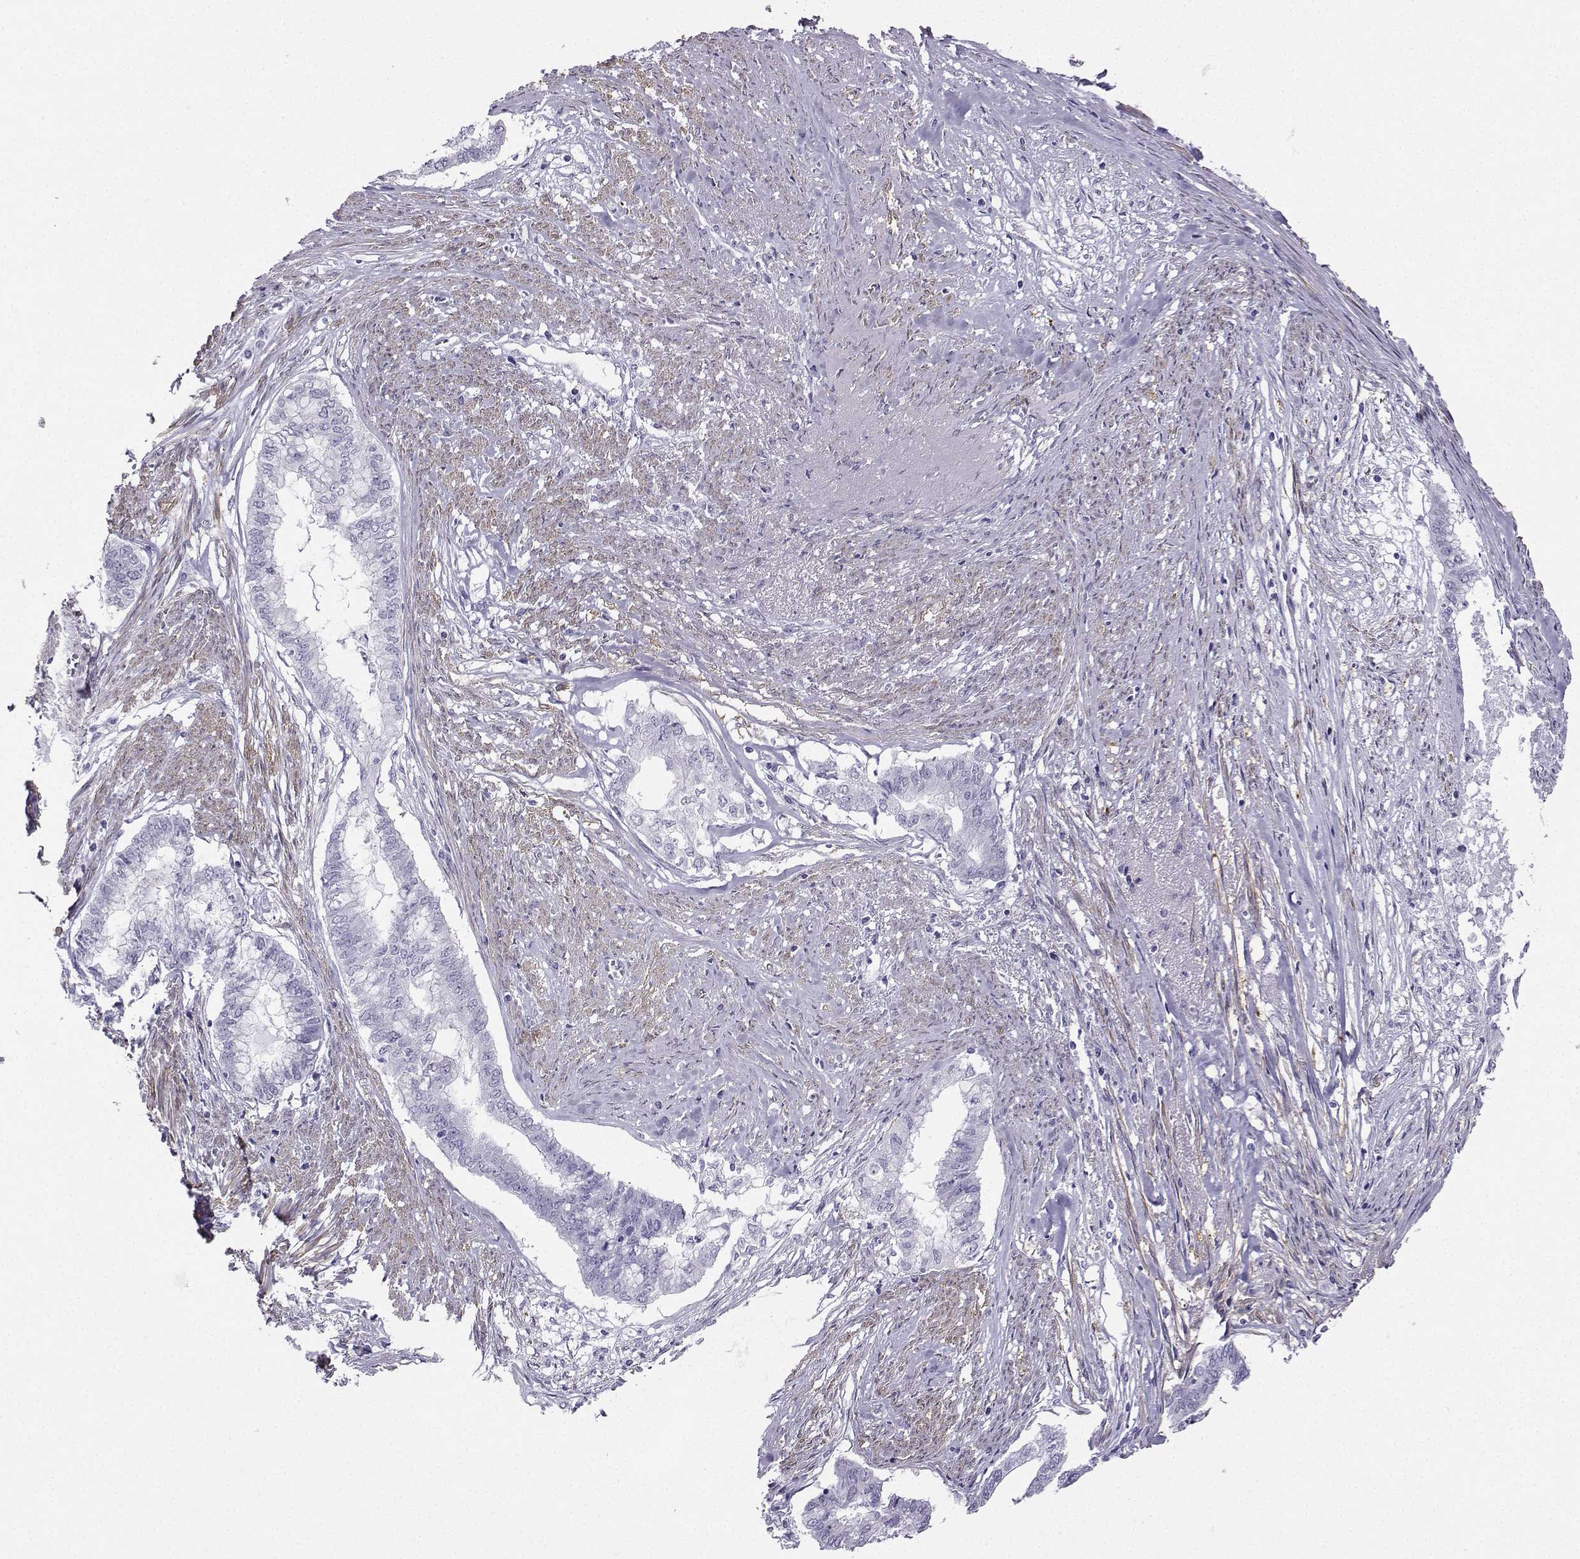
{"staining": {"intensity": "negative", "quantity": "none", "location": "none"}, "tissue": "endometrial cancer", "cell_type": "Tumor cells", "image_type": "cancer", "snomed": [{"axis": "morphology", "description": "Adenocarcinoma, NOS"}, {"axis": "topography", "description": "Endometrium"}], "caption": "DAB immunohistochemical staining of human endometrial adenocarcinoma exhibits no significant staining in tumor cells.", "gene": "KIF17", "patient": {"sex": "female", "age": 79}}